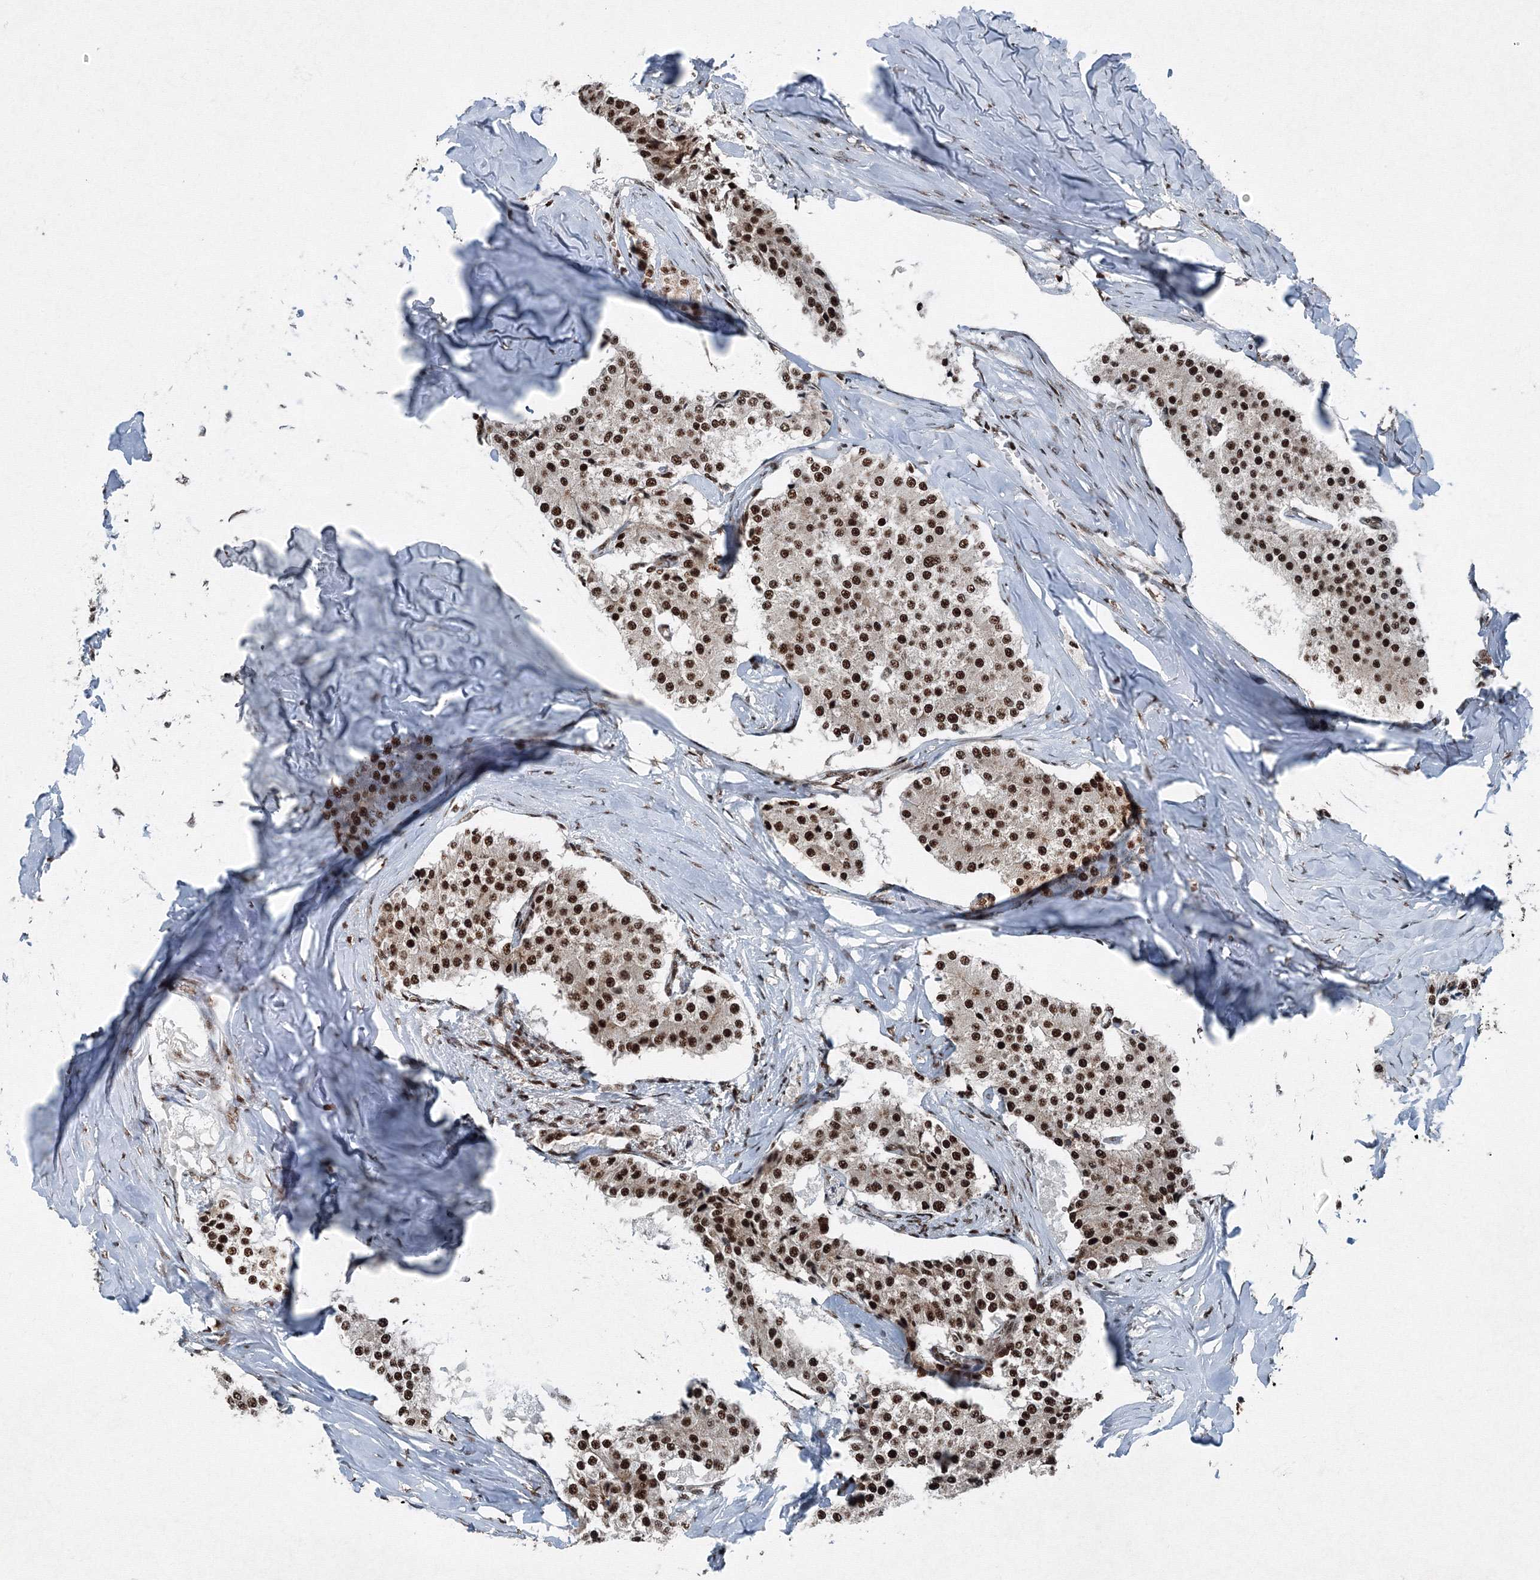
{"staining": {"intensity": "strong", "quantity": ">75%", "location": "nuclear"}, "tissue": "carcinoid", "cell_type": "Tumor cells", "image_type": "cancer", "snomed": [{"axis": "morphology", "description": "Carcinoid, malignant, NOS"}, {"axis": "topography", "description": "Colon"}], "caption": "Immunohistochemical staining of human malignant carcinoid reveals high levels of strong nuclear expression in approximately >75% of tumor cells. (IHC, brightfield microscopy, high magnification).", "gene": "SNRPC", "patient": {"sex": "female", "age": 52}}